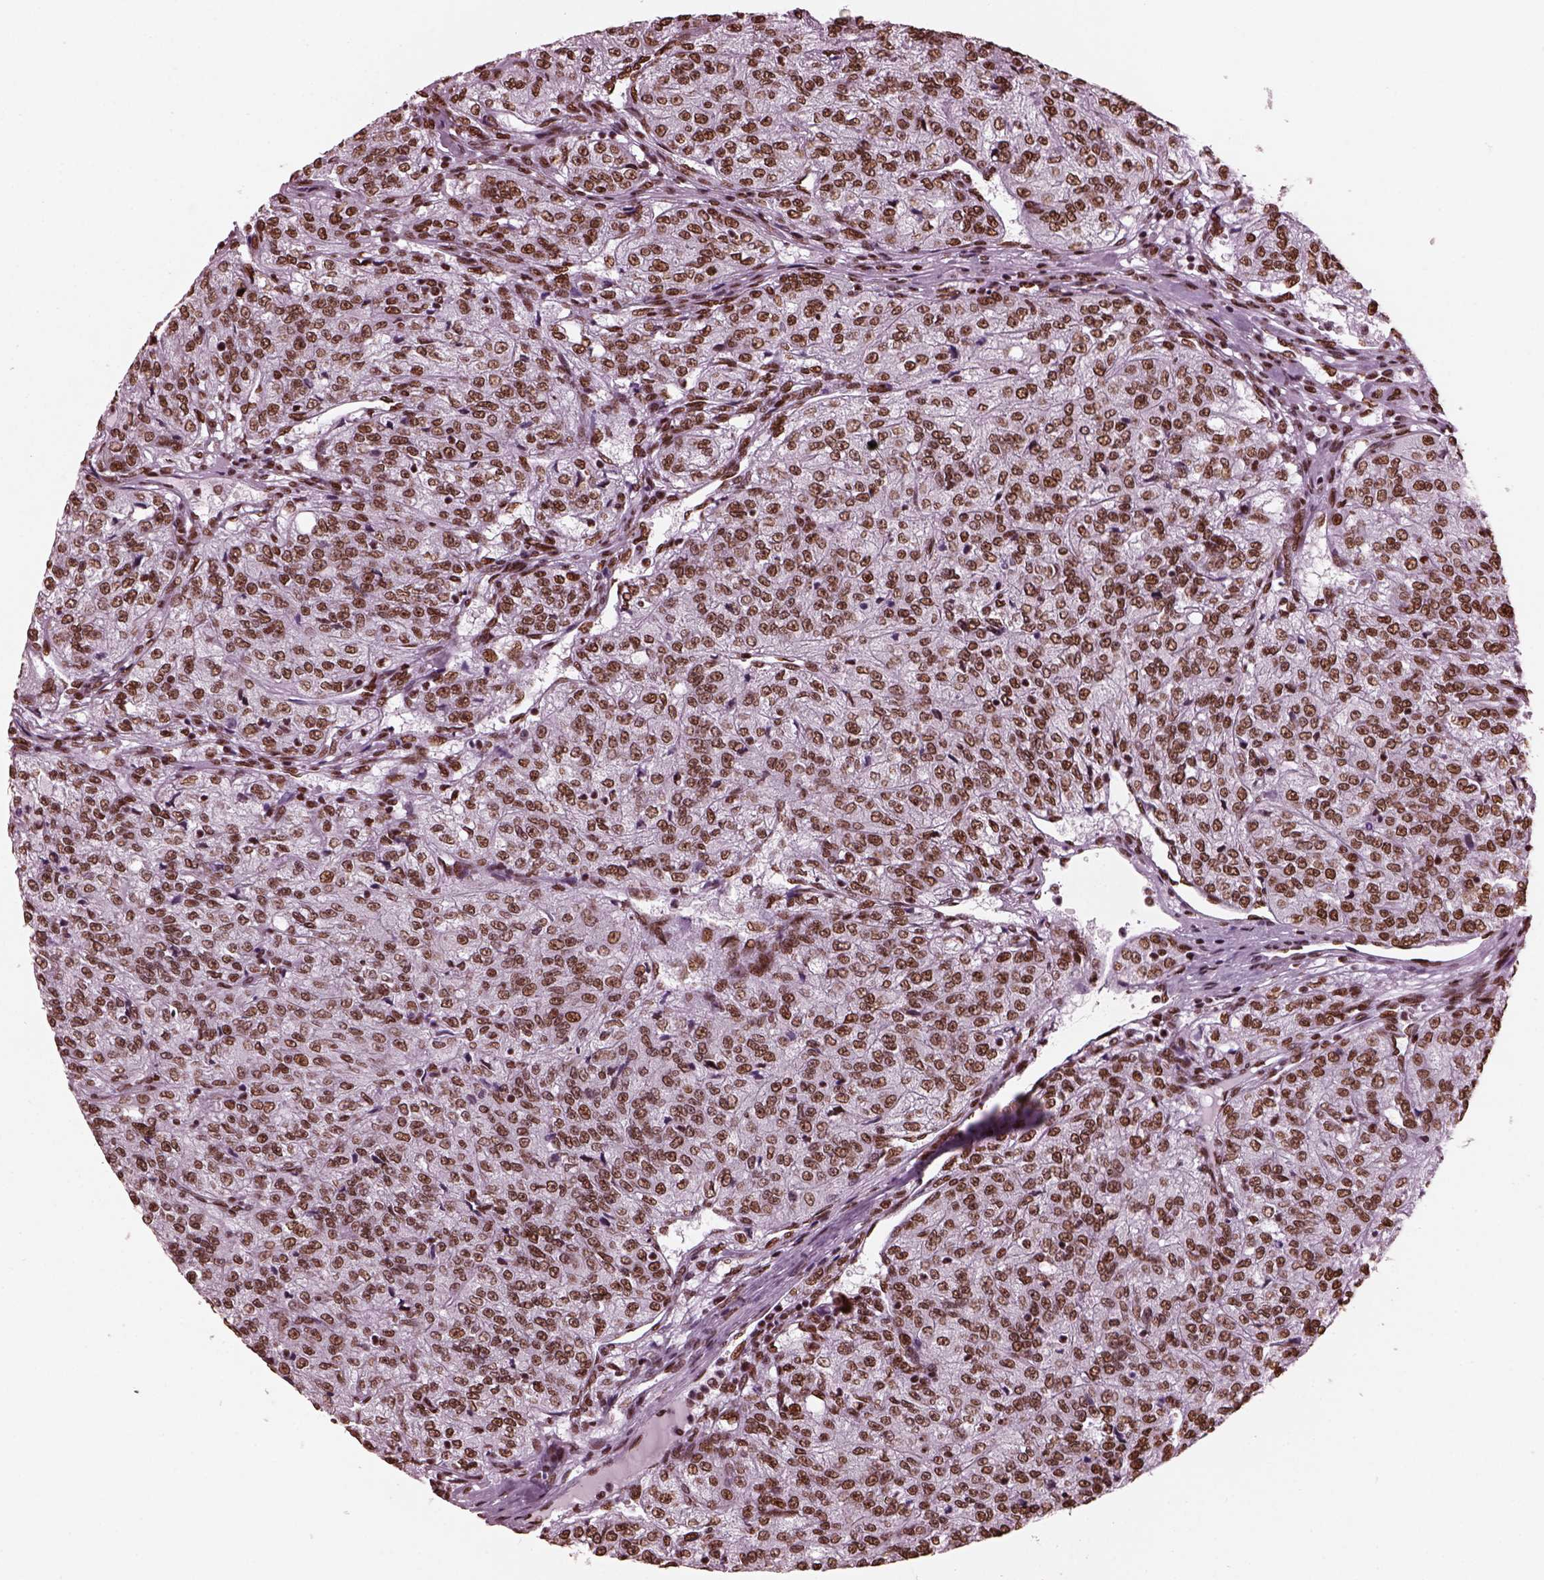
{"staining": {"intensity": "moderate", "quantity": ">75%", "location": "nuclear"}, "tissue": "renal cancer", "cell_type": "Tumor cells", "image_type": "cancer", "snomed": [{"axis": "morphology", "description": "Adenocarcinoma, NOS"}, {"axis": "topography", "description": "Kidney"}], "caption": "Renal cancer was stained to show a protein in brown. There is medium levels of moderate nuclear expression in approximately >75% of tumor cells. The protein of interest is shown in brown color, while the nuclei are stained blue.", "gene": "CBFA2T3", "patient": {"sex": "female", "age": 63}}